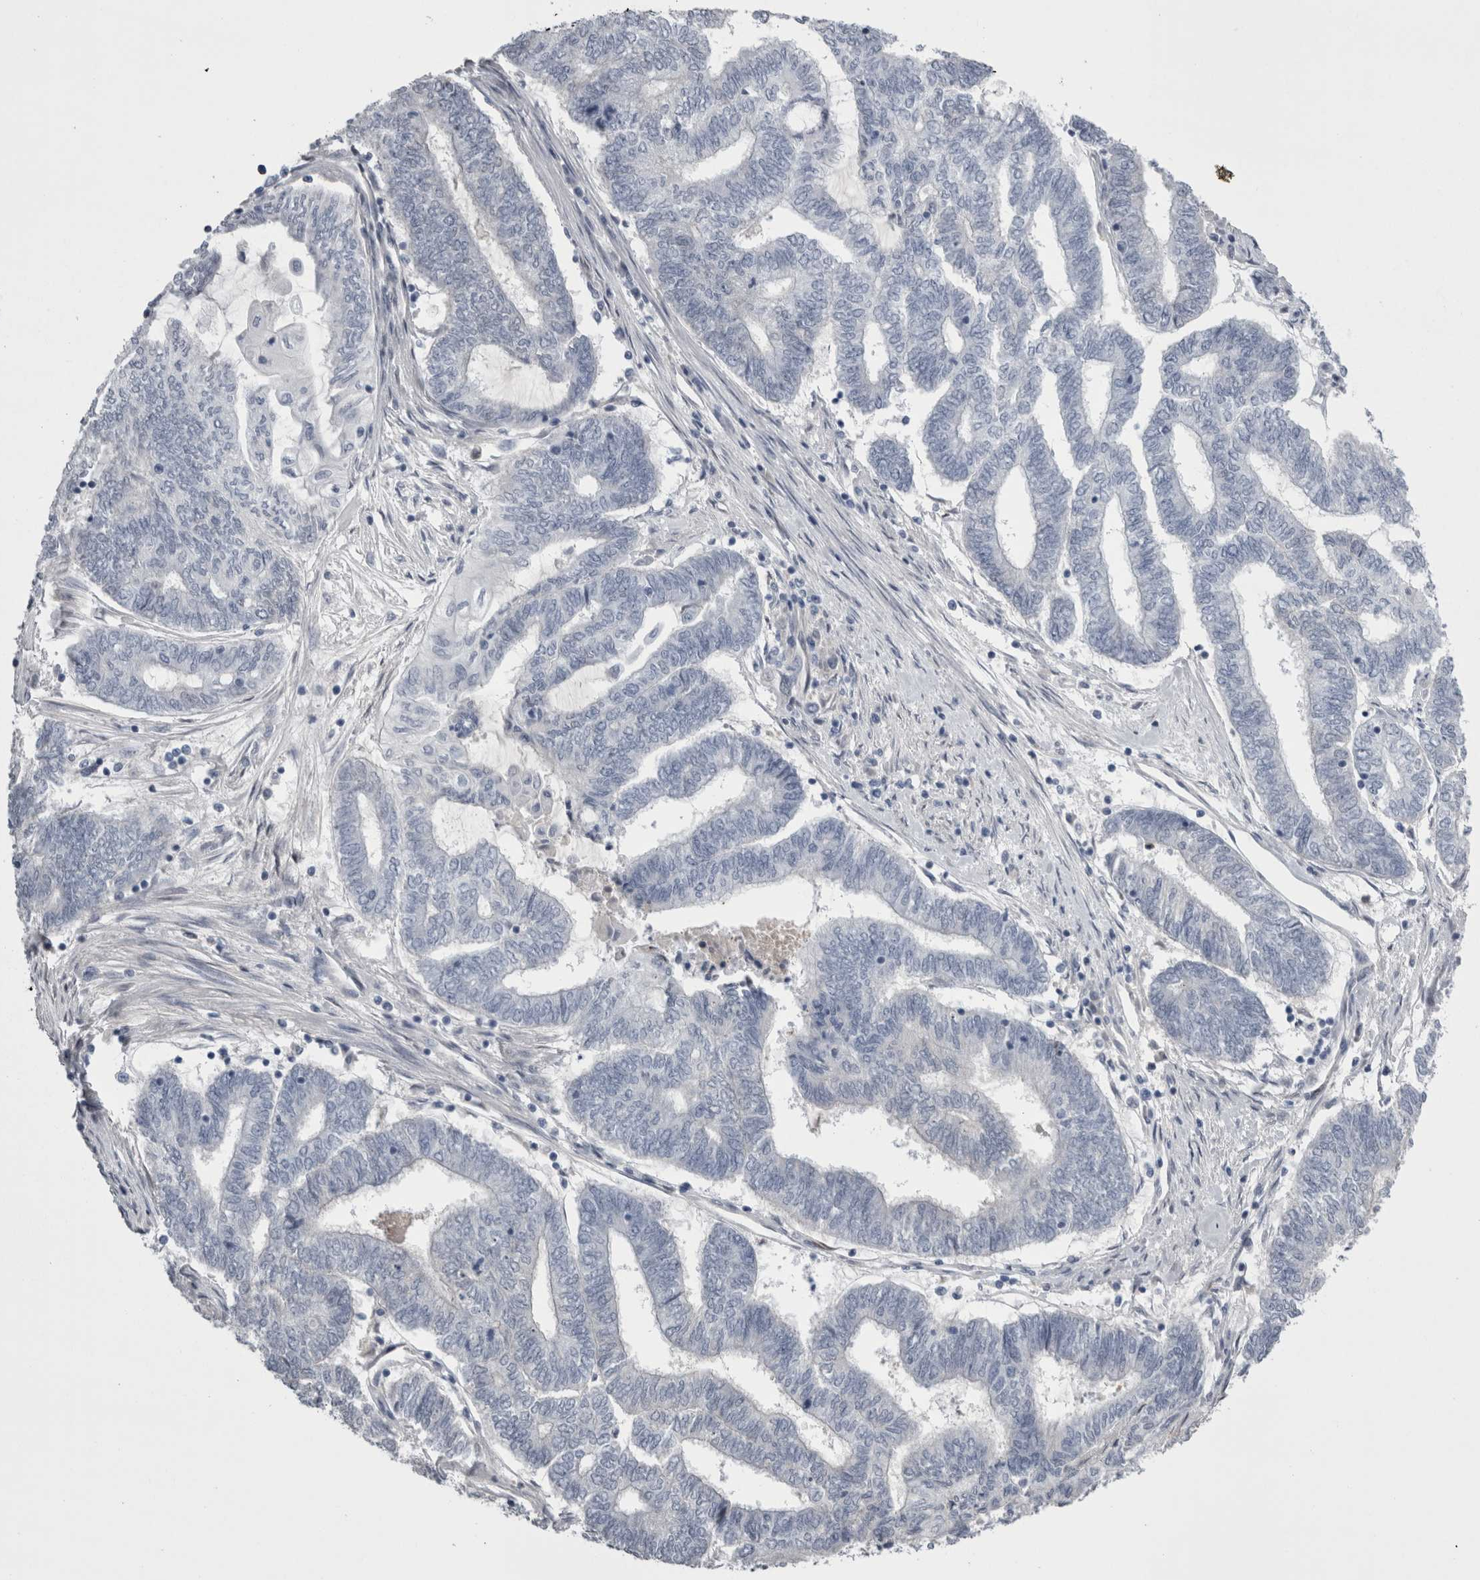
{"staining": {"intensity": "negative", "quantity": "none", "location": "none"}, "tissue": "endometrial cancer", "cell_type": "Tumor cells", "image_type": "cancer", "snomed": [{"axis": "morphology", "description": "Adenocarcinoma, NOS"}, {"axis": "topography", "description": "Uterus"}, {"axis": "topography", "description": "Endometrium"}], "caption": "A histopathology image of endometrial adenocarcinoma stained for a protein reveals no brown staining in tumor cells.", "gene": "C1orf54", "patient": {"sex": "female", "age": 70}}